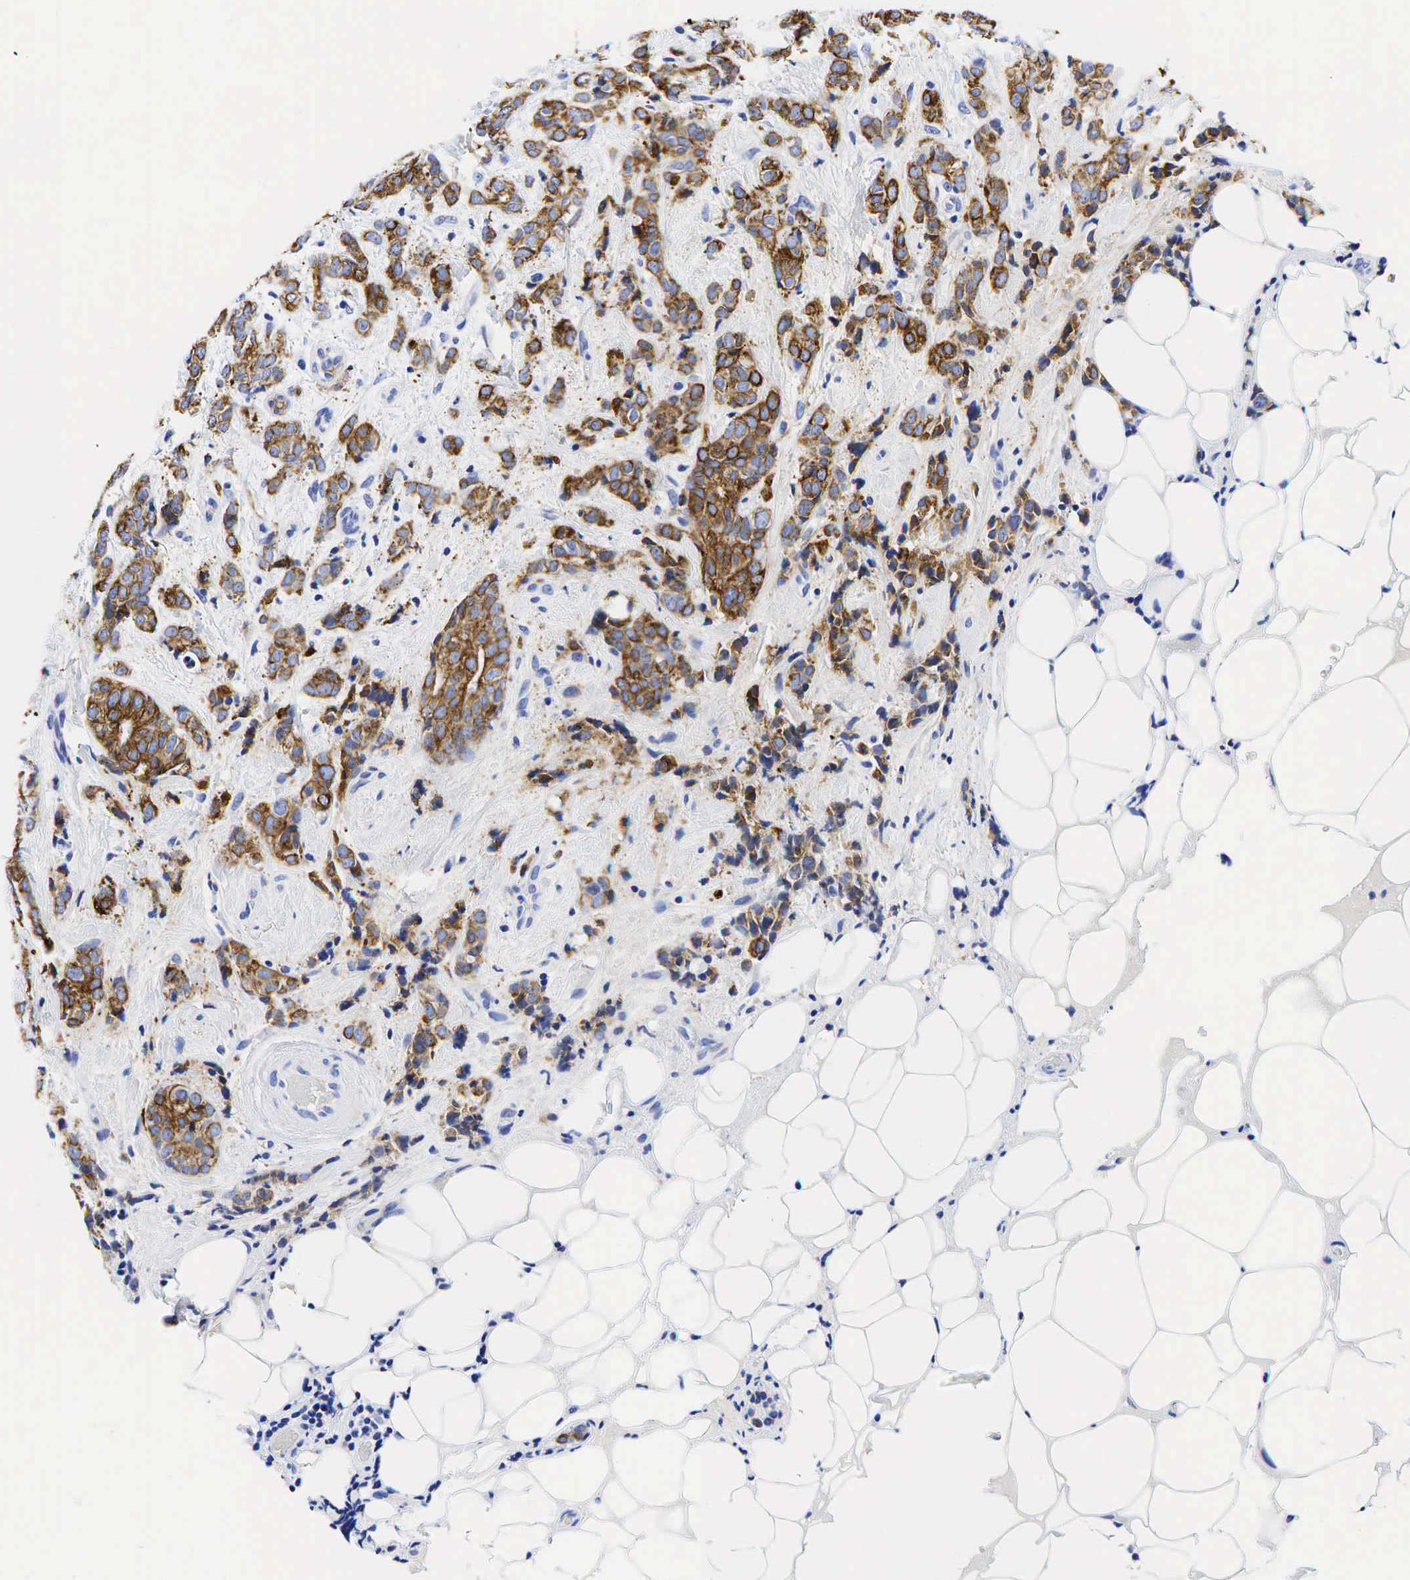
{"staining": {"intensity": "moderate", "quantity": ">75%", "location": "cytoplasmic/membranous"}, "tissue": "breast cancer", "cell_type": "Tumor cells", "image_type": "cancer", "snomed": [{"axis": "morphology", "description": "Duct carcinoma"}, {"axis": "topography", "description": "Breast"}], "caption": "This histopathology image exhibits breast infiltrating ductal carcinoma stained with immunohistochemistry to label a protein in brown. The cytoplasmic/membranous of tumor cells show moderate positivity for the protein. Nuclei are counter-stained blue.", "gene": "KRT18", "patient": {"sex": "female", "age": 53}}